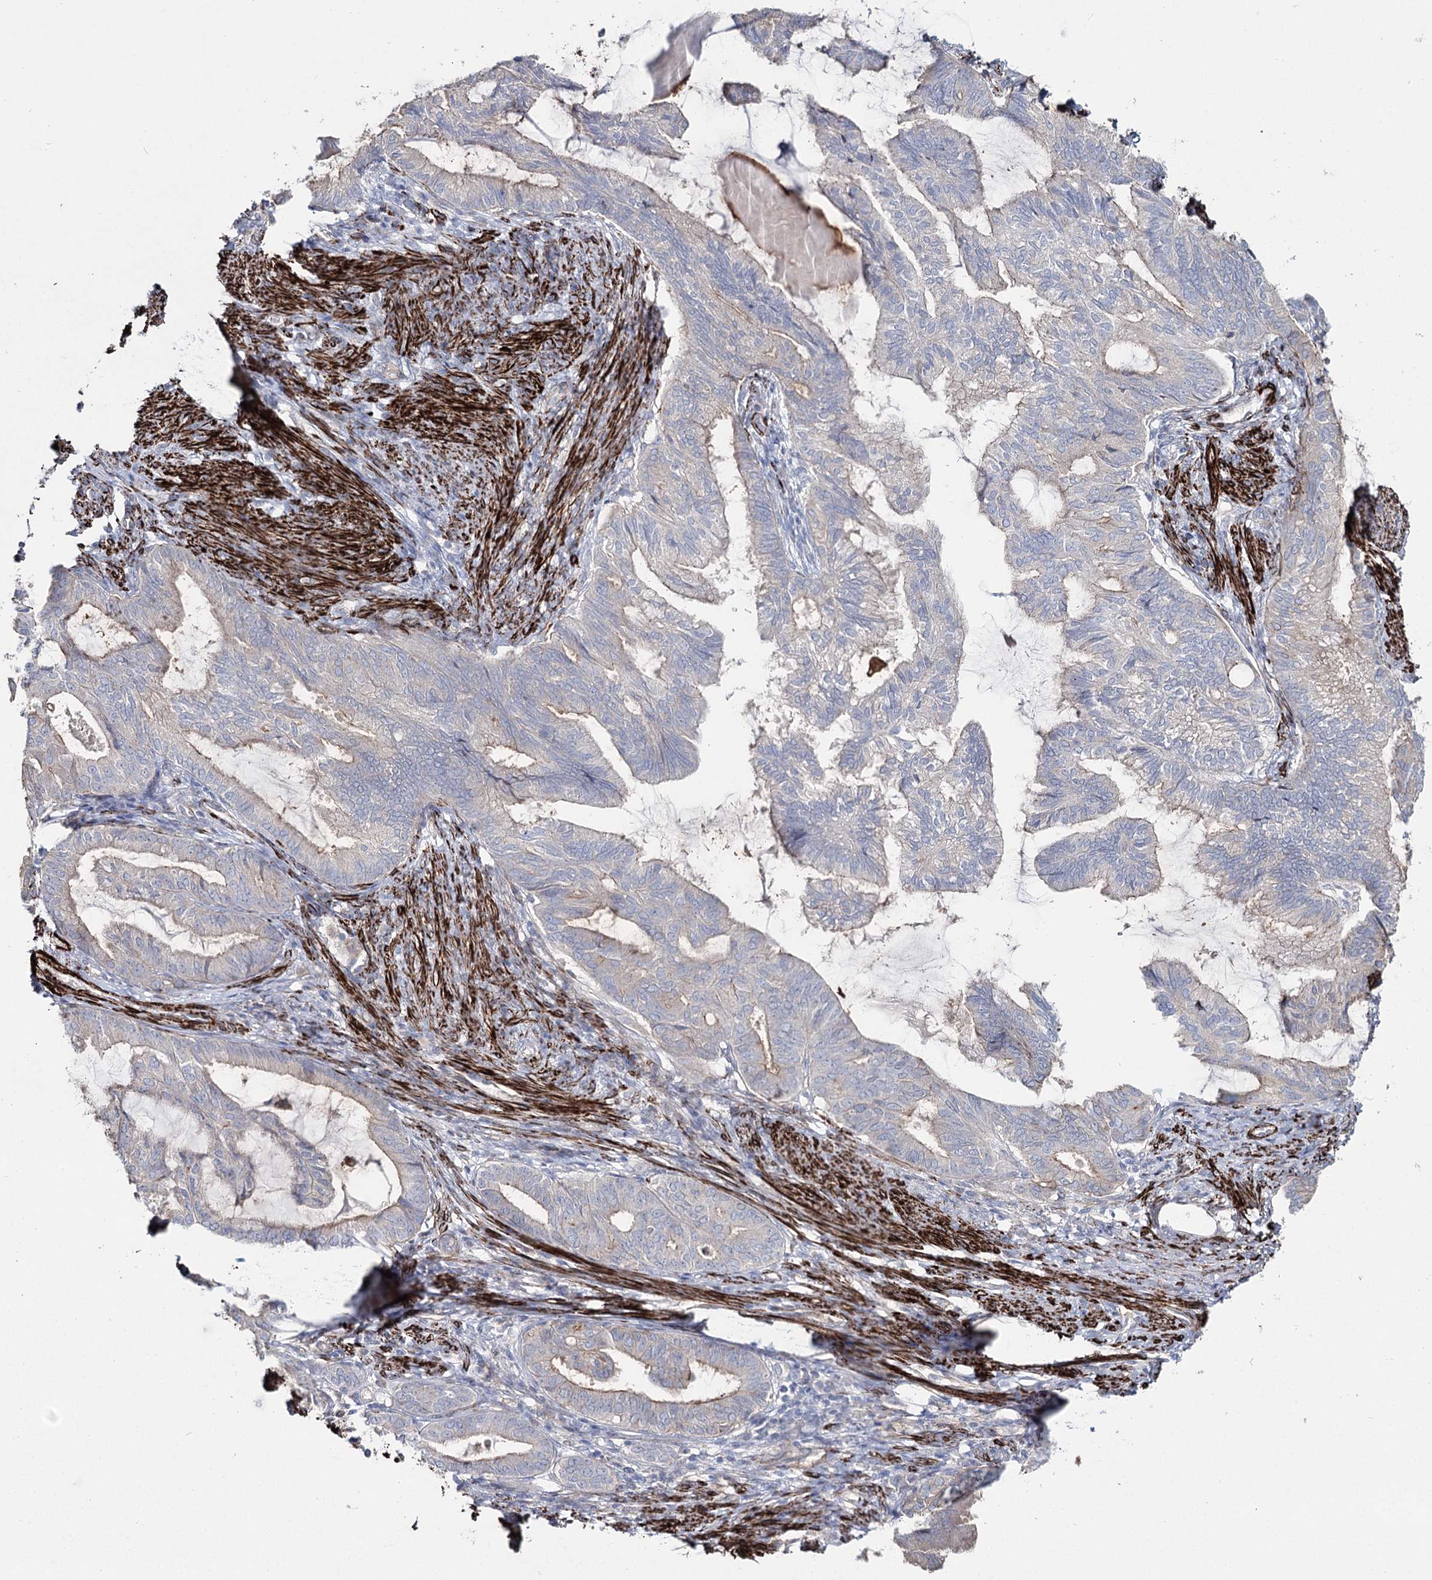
{"staining": {"intensity": "negative", "quantity": "none", "location": "none"}, "tissue": "endometrial cancer", "cell_type": "Tumor cells", "image_type": "cancer", "snomed": [{"axis": "morphology", "description": "Adenocarcinoma, NOS"}, {"axis": "topography", "description": "Endometrium"}], "caption": "Photomicrograph shows no protein positivity in tumor cells of endometrial cancer (adenocarcinoma) tissue.", "gene": "SUMF1", "patient": {"sex": "female", "age": 86}}